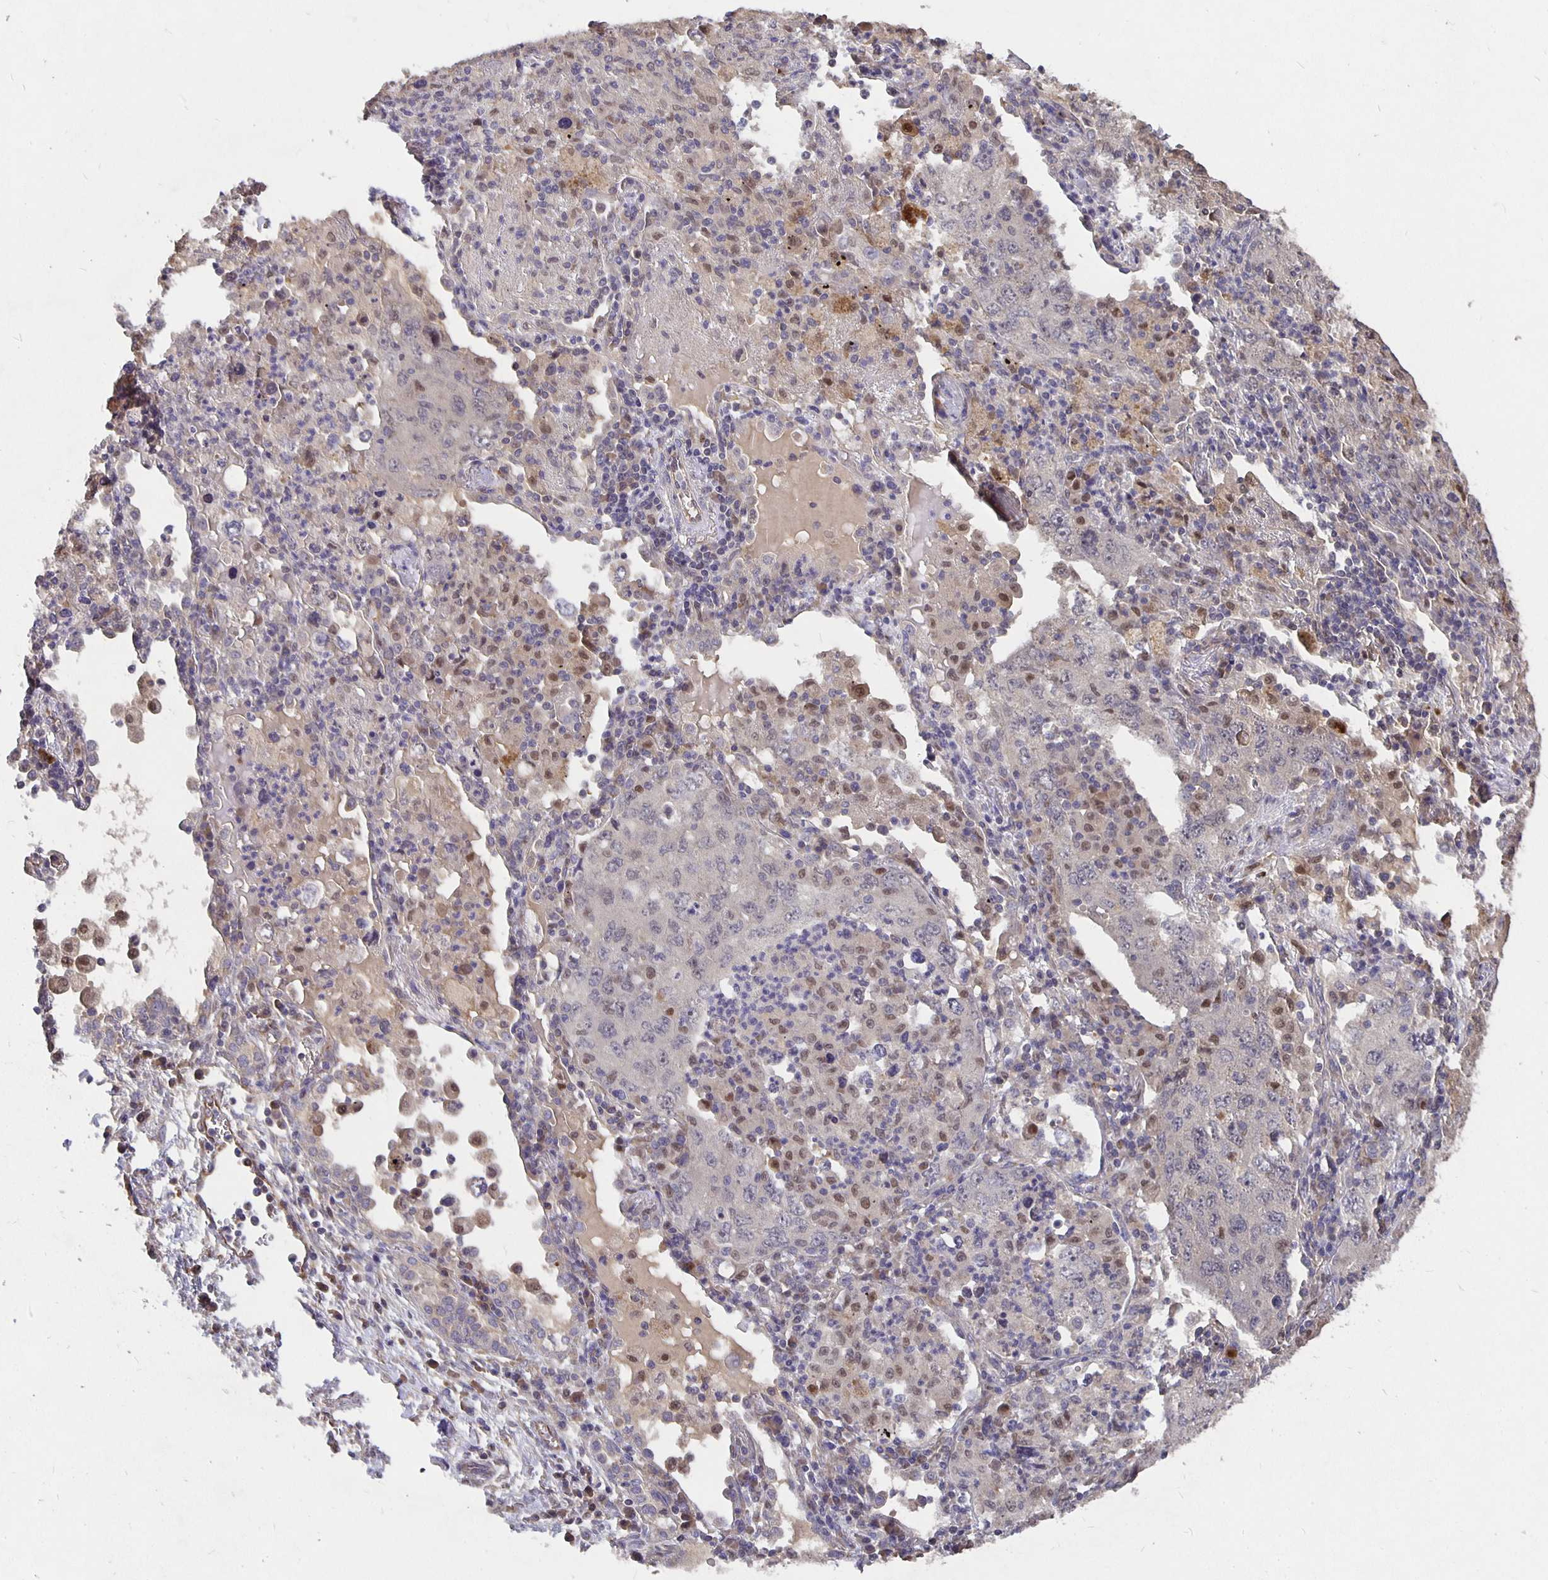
{"staining": {"intensity": "negative", "quantity": "none", "location": "none"}, "tissue": "lung cancer", "cell_type": "Tumor cells", "image_type": "cancer", "snomed": [{"axis": "morphology", "description": "Adenocarcinoma, NOS"}, {"axis": "topography", "description": "Lung"}], "caption": "Protein analysis of adenocarcinoma (lung) exhibits no significant positivity in tumor cells.", "gene": "NOG", "patient": {"sex": "female", "age": 57}}